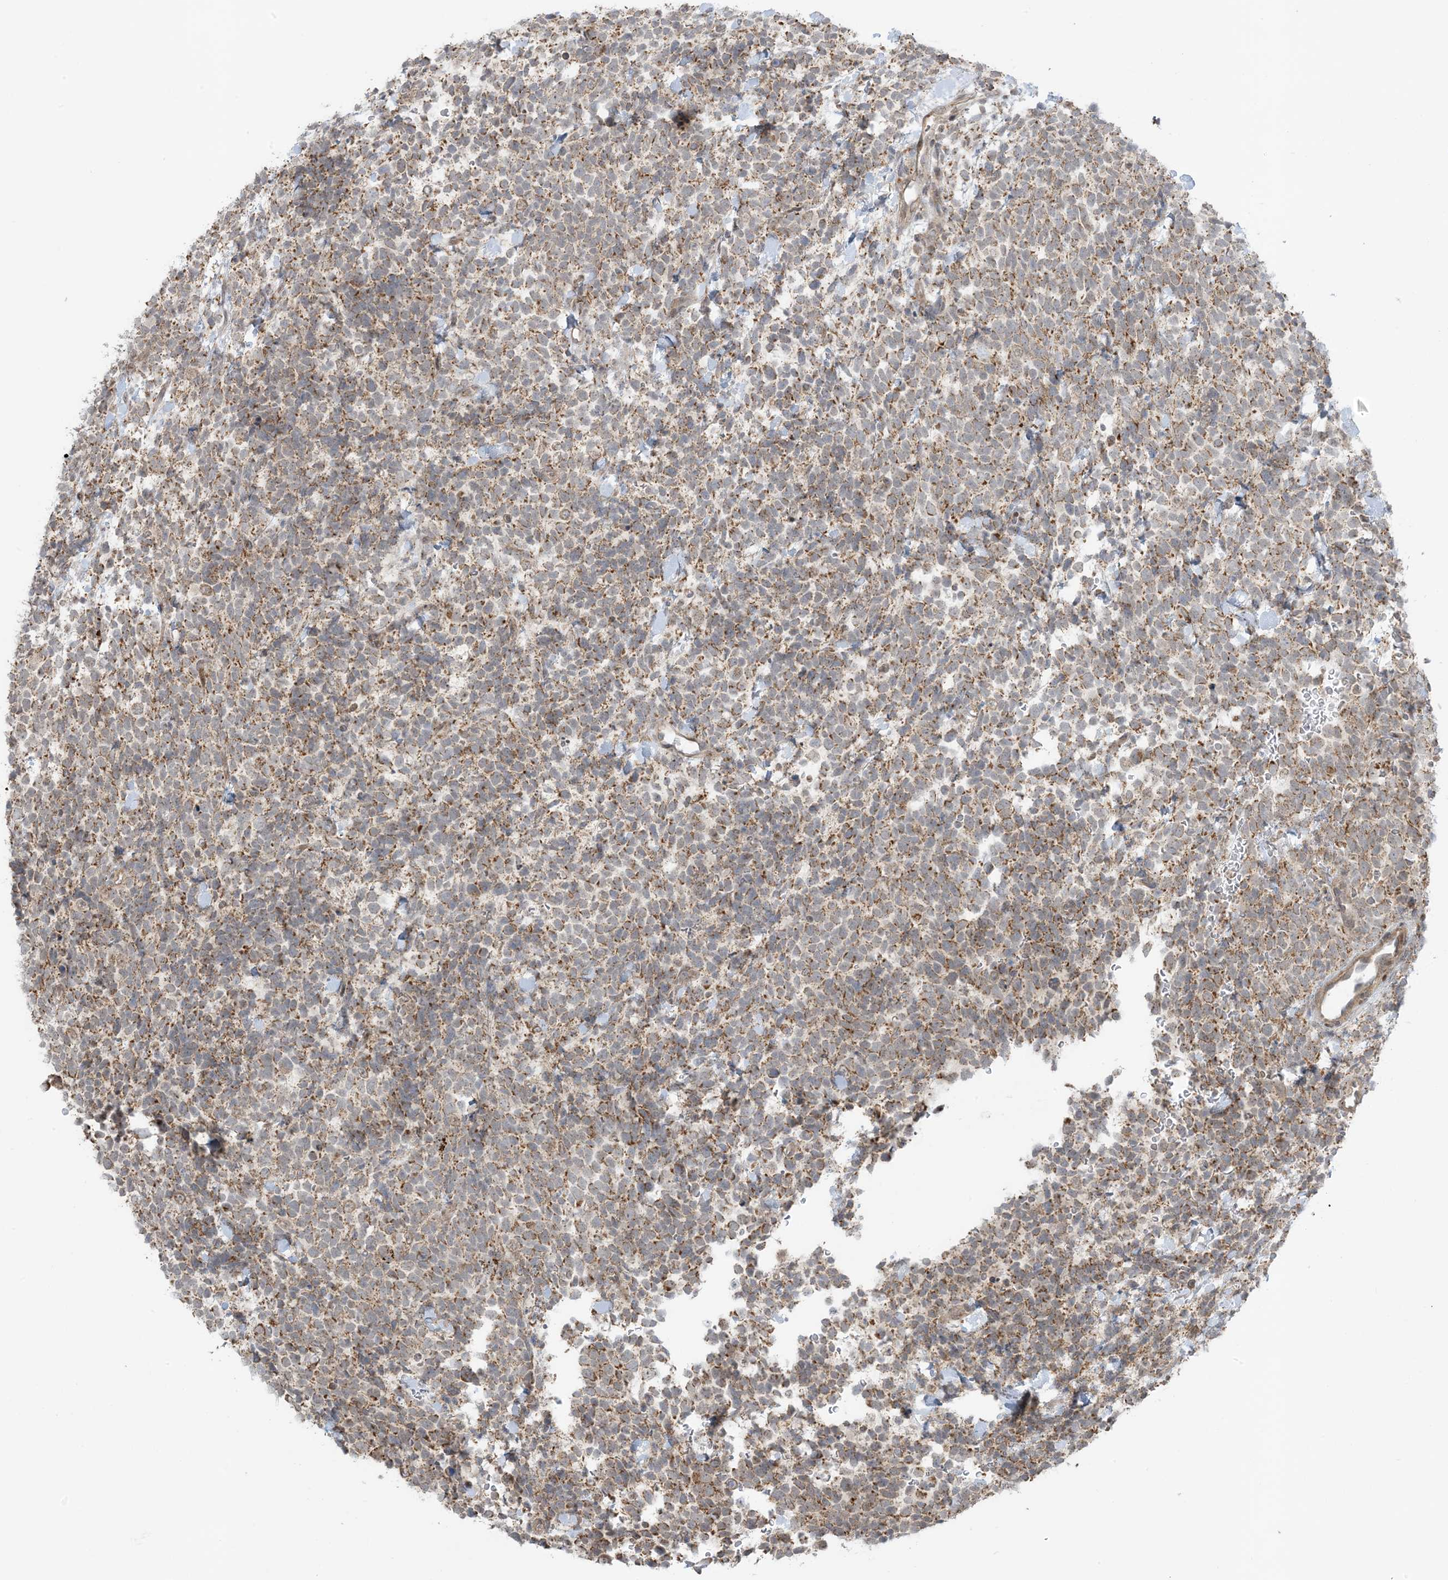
{"staining": {"intensity": "moderate", "quantity": ">75%", "location": "cytoplasmic/membranous"}, "tissue": "urothelial cancer", "cell_type": "Tumor cells", "image_type": "cancer", "snomed": [{"axis": "morphology", "description": "Urothelial carcinoma, High grade"}, {"axis": "topography", "description": "Urinary bladder"}], "caption": "IHC staining of urothelial carcinoma (high-grade), which shows medium levels of moderate cytoplasmic/membranous positivity in approximately >75% of tumor cells indicating moderate cytoplasmic/membranous protein staining. The staining was performed using DAB (3,3'-diaminobenzidine) (brown) for protein detection and nuclei were counterstained in hematoxylin (blue).", "gene": "PHLDB2", "patient": {"sex": "female", "age": 82}}